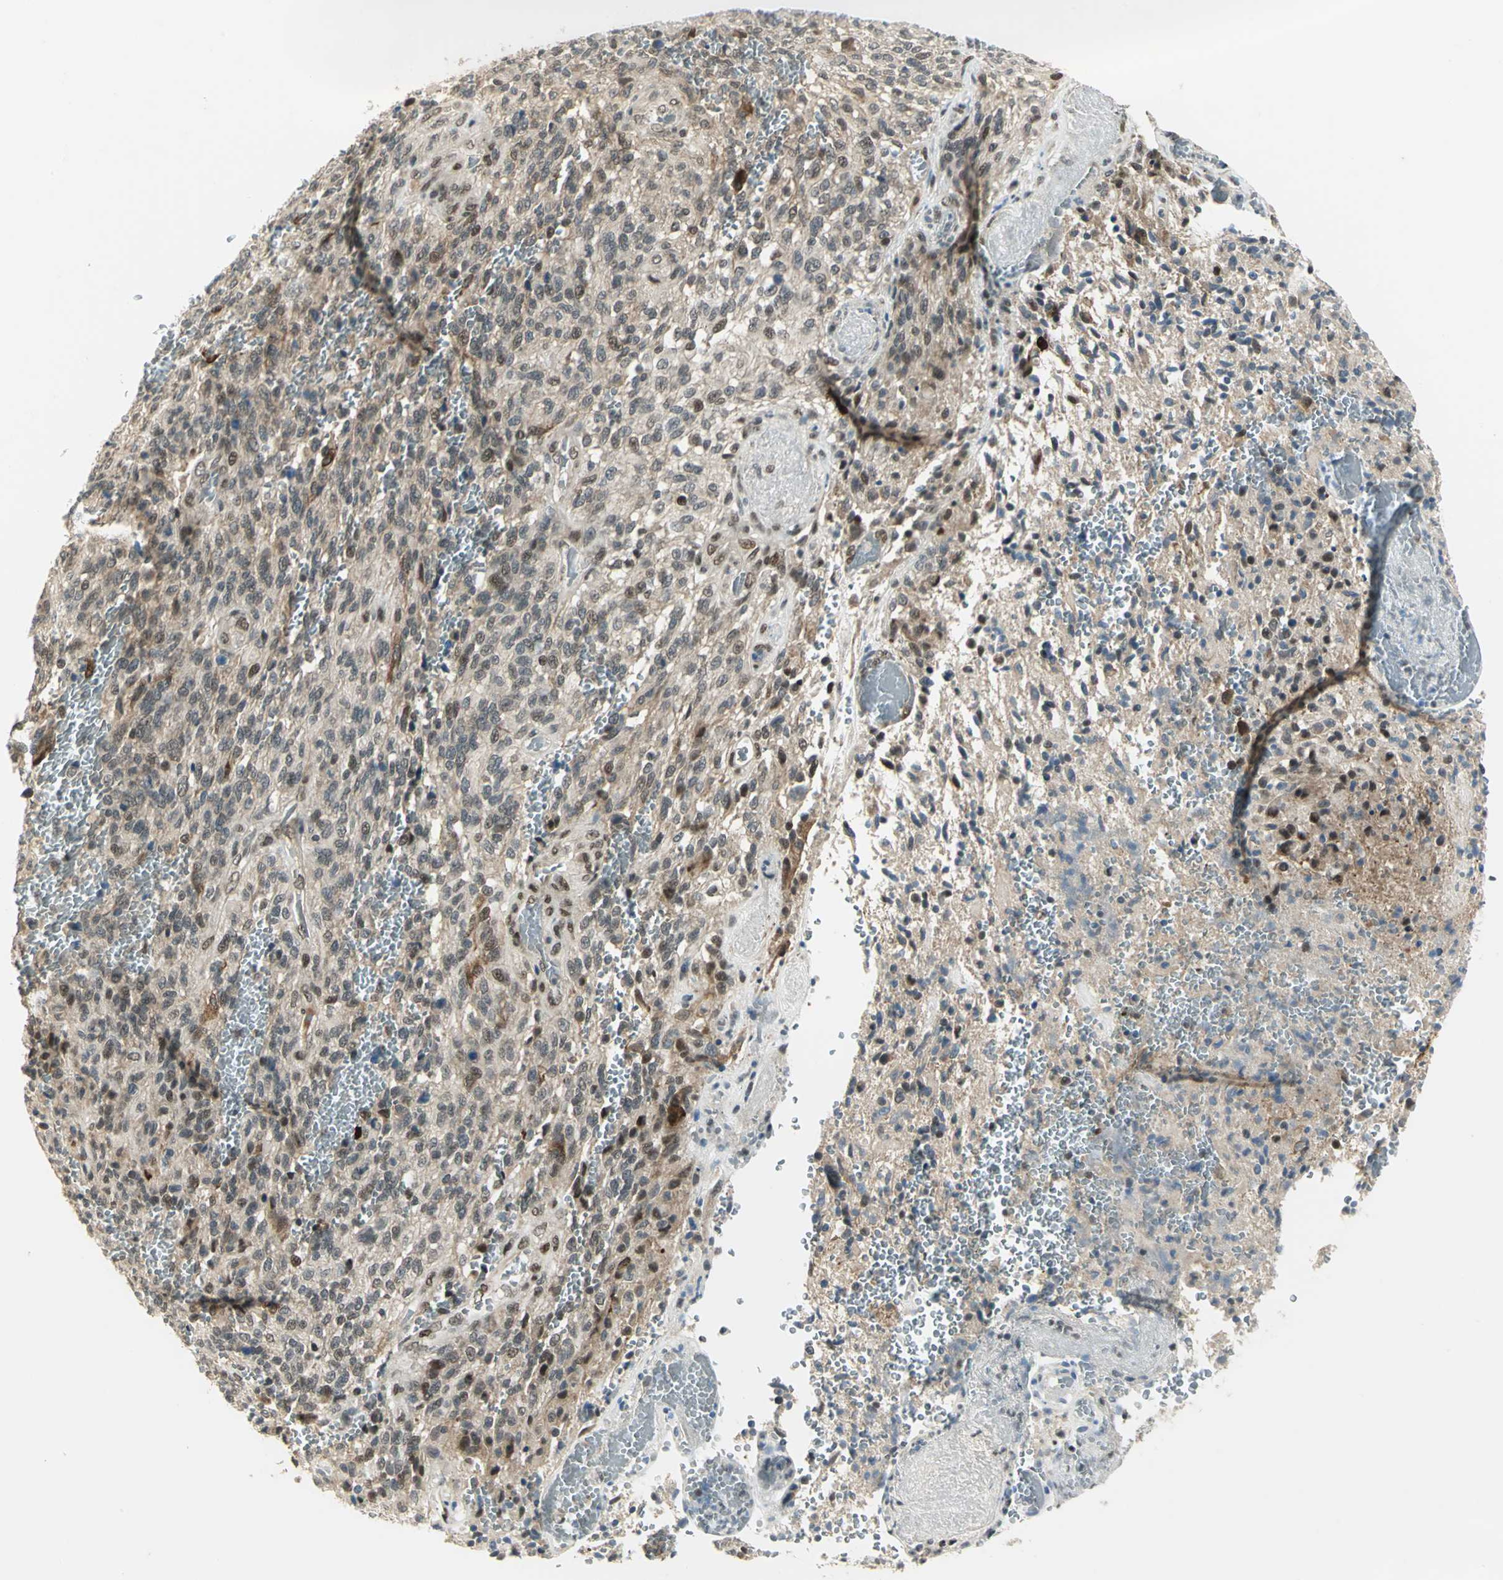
{"staining": {"intensity": "weak", "quantity": "<25%", "location": "nuclear"}, "tissue": "glioma", "cell_type": "Tumor cells", "image_type": "cancer", "snomed": [{"axis": "morphology", "description": "Normal tissue, NOS"}, {"axis": "morphology", "description": "Glioma, malignant, High grade"}, {"axis": "topography", "description": "Cerebral cortex"}], "caption": "There is no significant staining in tumor cells of glioma.", "gene": "RAD17", "patient": {"sex": "male", "age": 56}}